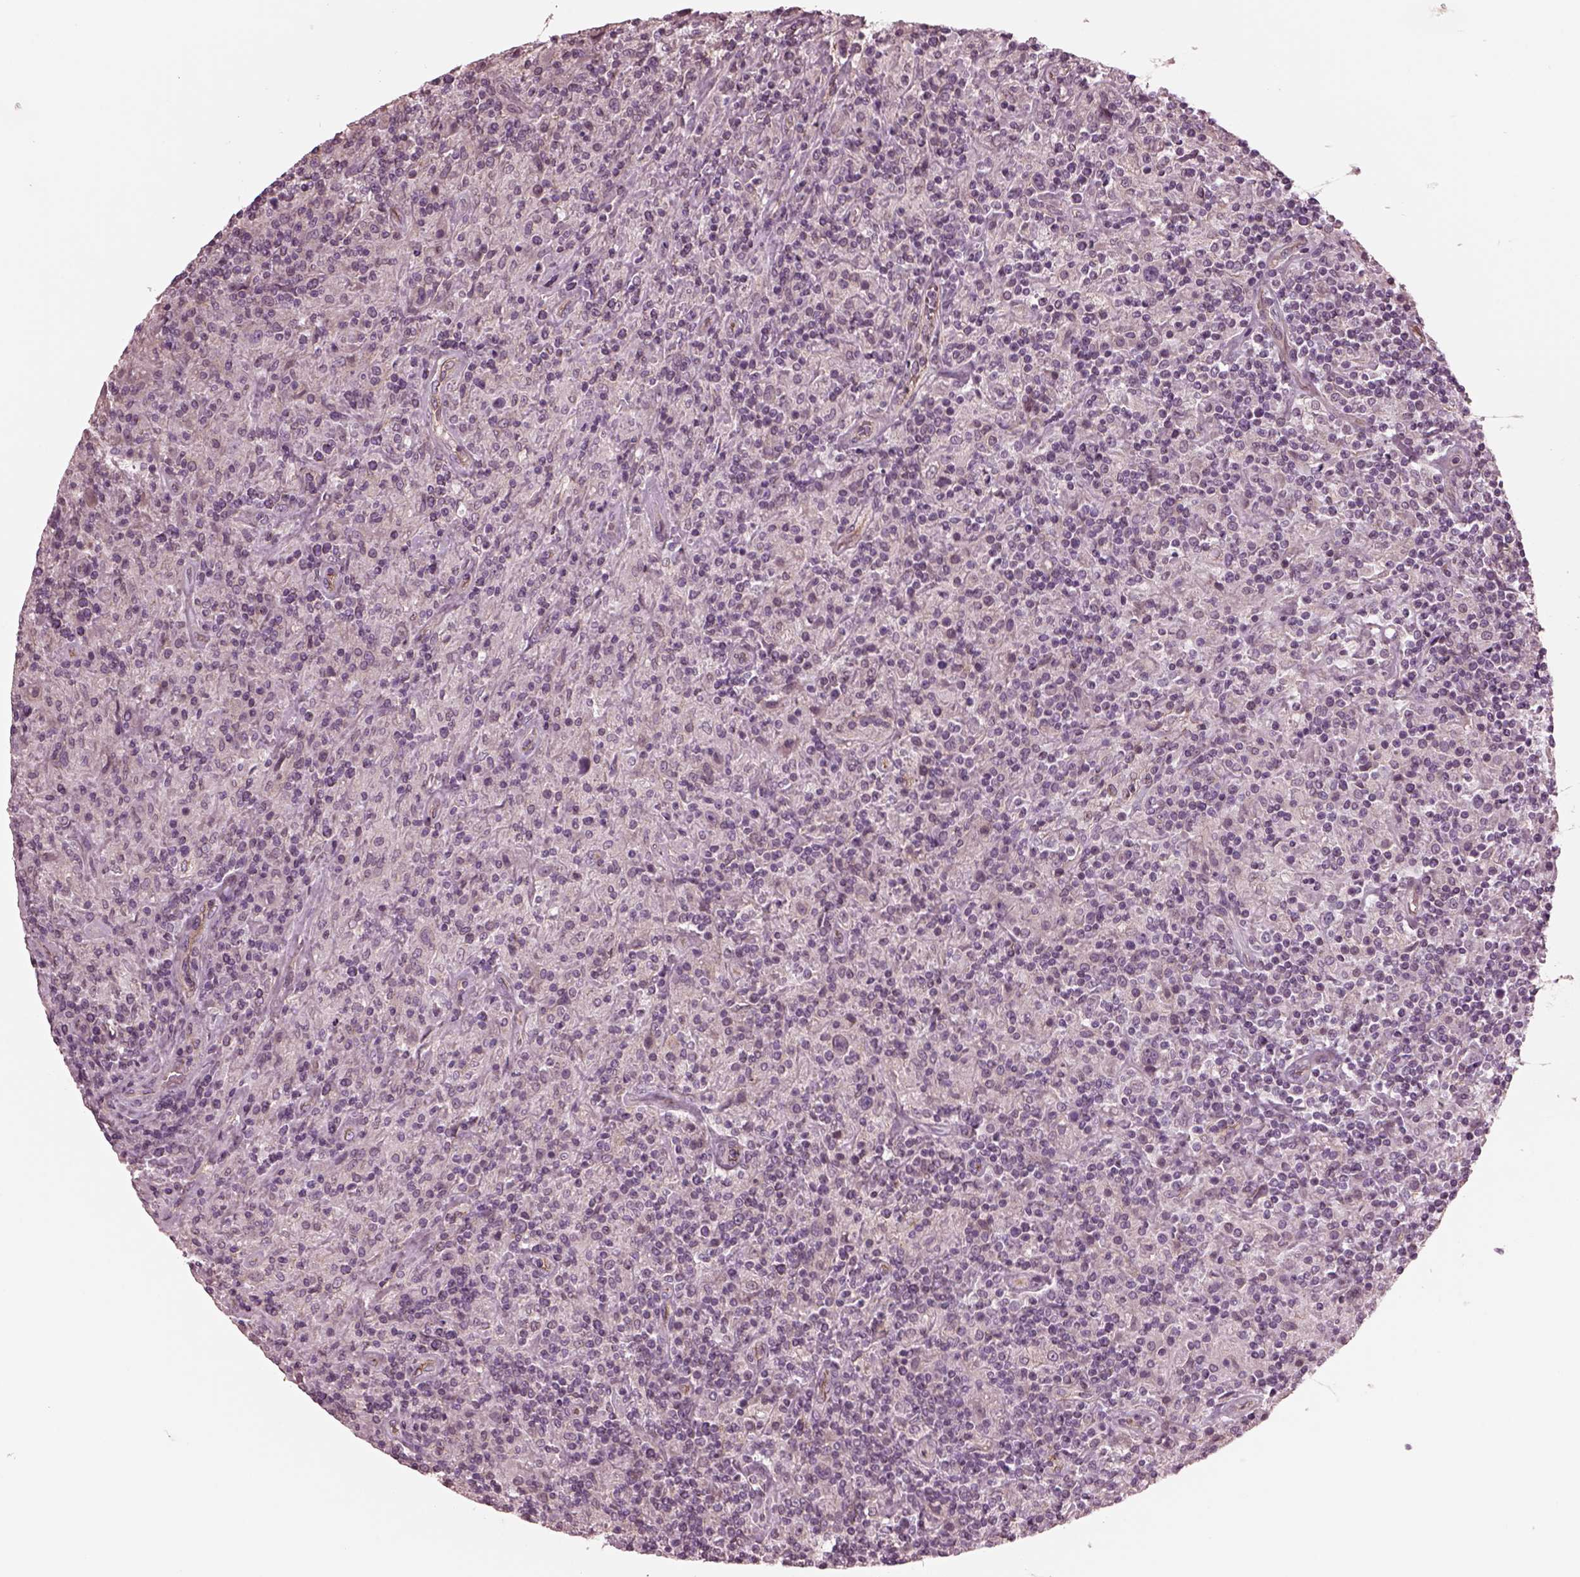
{"staining": {"intensity": "negative", "quantity": "none", "location": "none"}, "tissue": "lymphoma", "cell_type": "Tumor cells", "image_type": "cancer", "snomed": [{"axis": "morphology", "description": "Hodgkin's disease, NOS"}, {"axis": "topography", "description": "Lymph node"}], "caption": "Protein analysis of lymphoma shows no significant positivity in tumor cells. The staining is performed using DAB brown chromogen with nuclei counter-stained in using hematoxylin.", "gene": "ODAD1", "patient": {"sex": "male", "age": 70}}